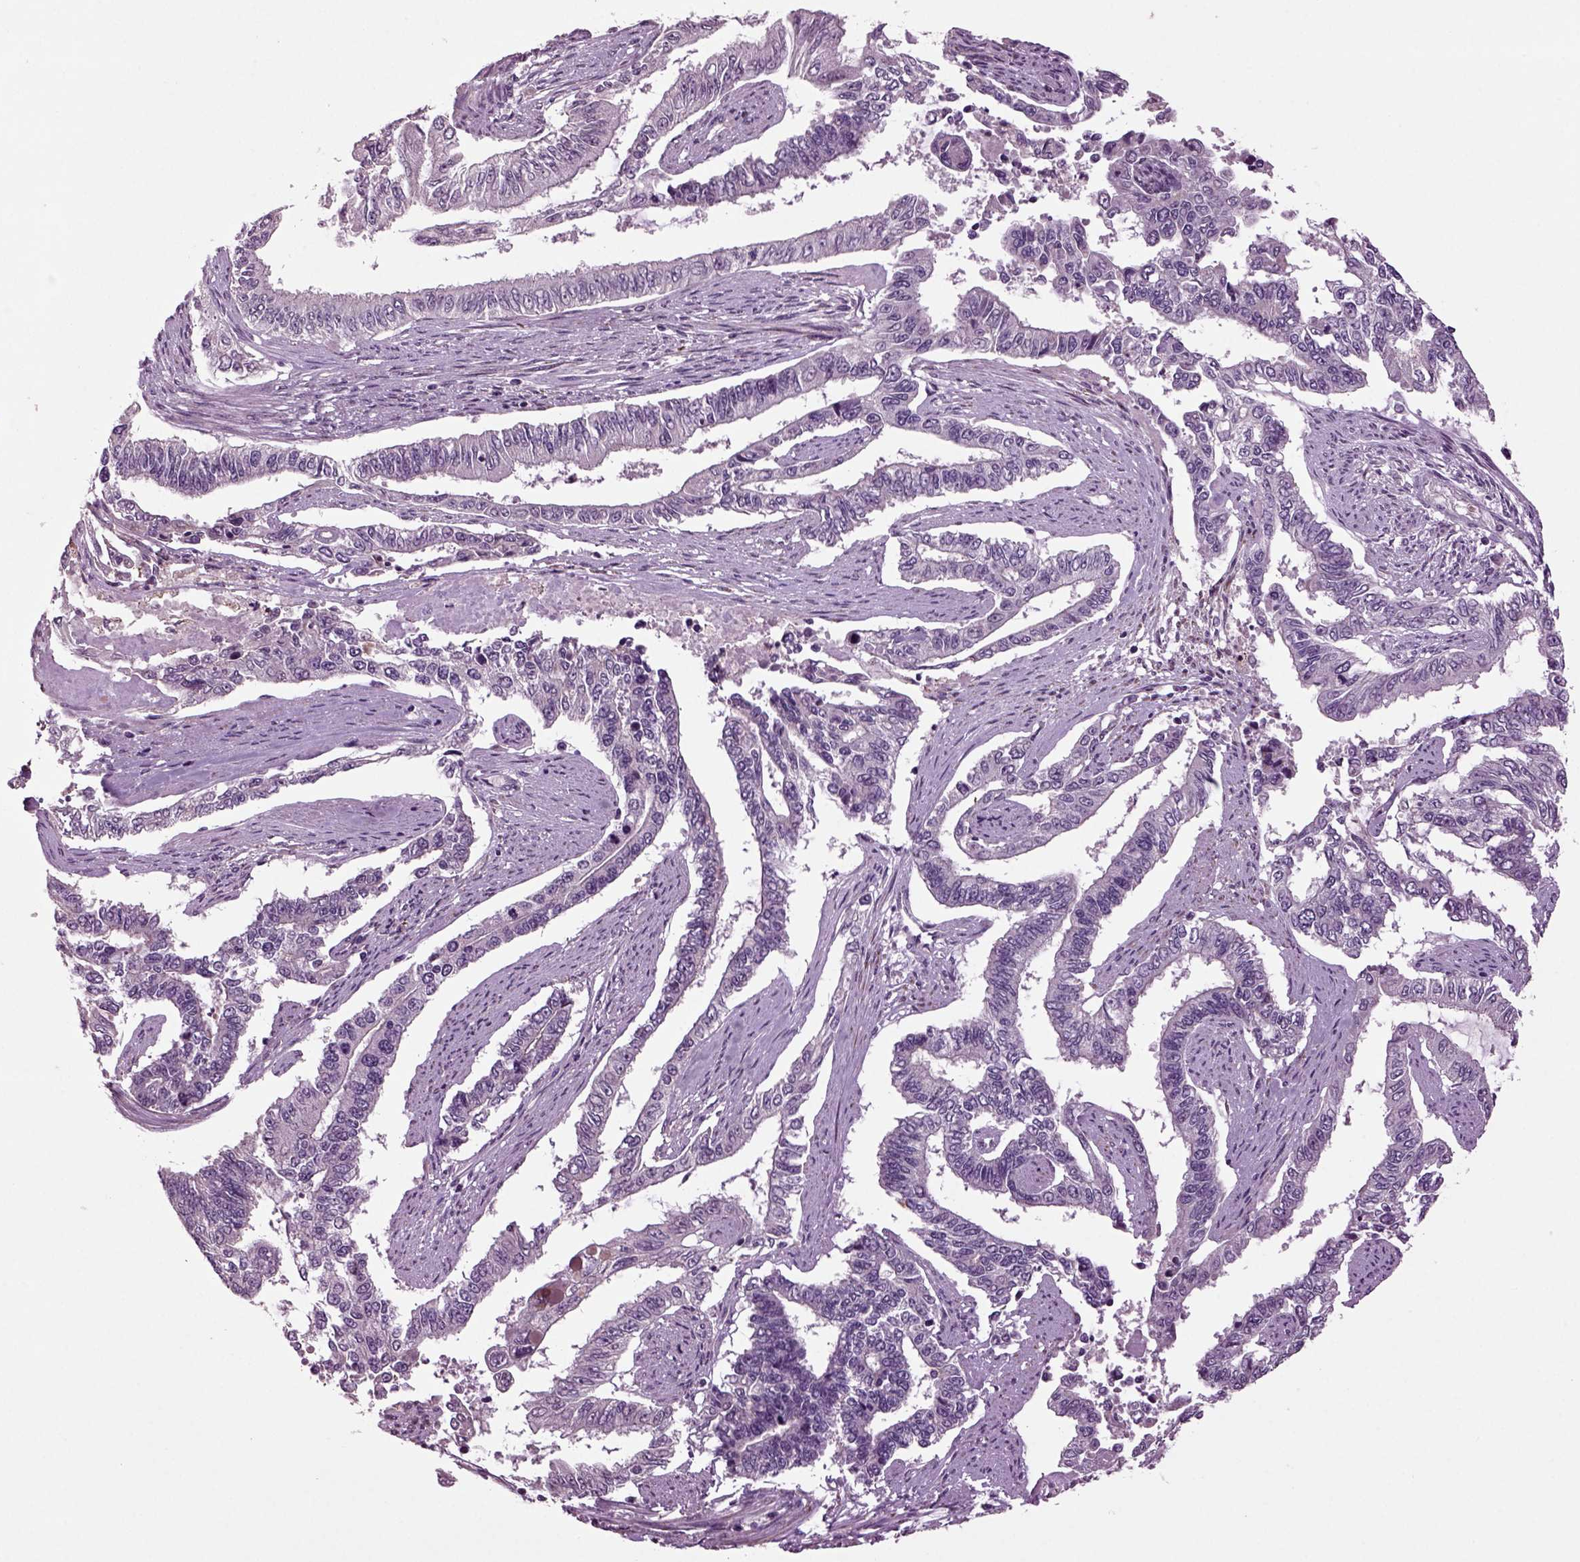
{"staining": {"intensity": "negative", "quantity": "none", "location": "none"}, "tissue": "endometrial cancer", "cell_type": "Tumor cells", "image_type": "cancer", "snomed": [{"axis": "morphology", "description": "Adenocarcinoma, NOS"}, {"axis": "topography", "description": "Uterus"}], "caption": "The photomicrograph exhibits no significant staining in tumor cells of endometrial cancer (adenocarcinoma).", "gene": "SLC17A6", "patient": {"sex": "female", "age": 59}}